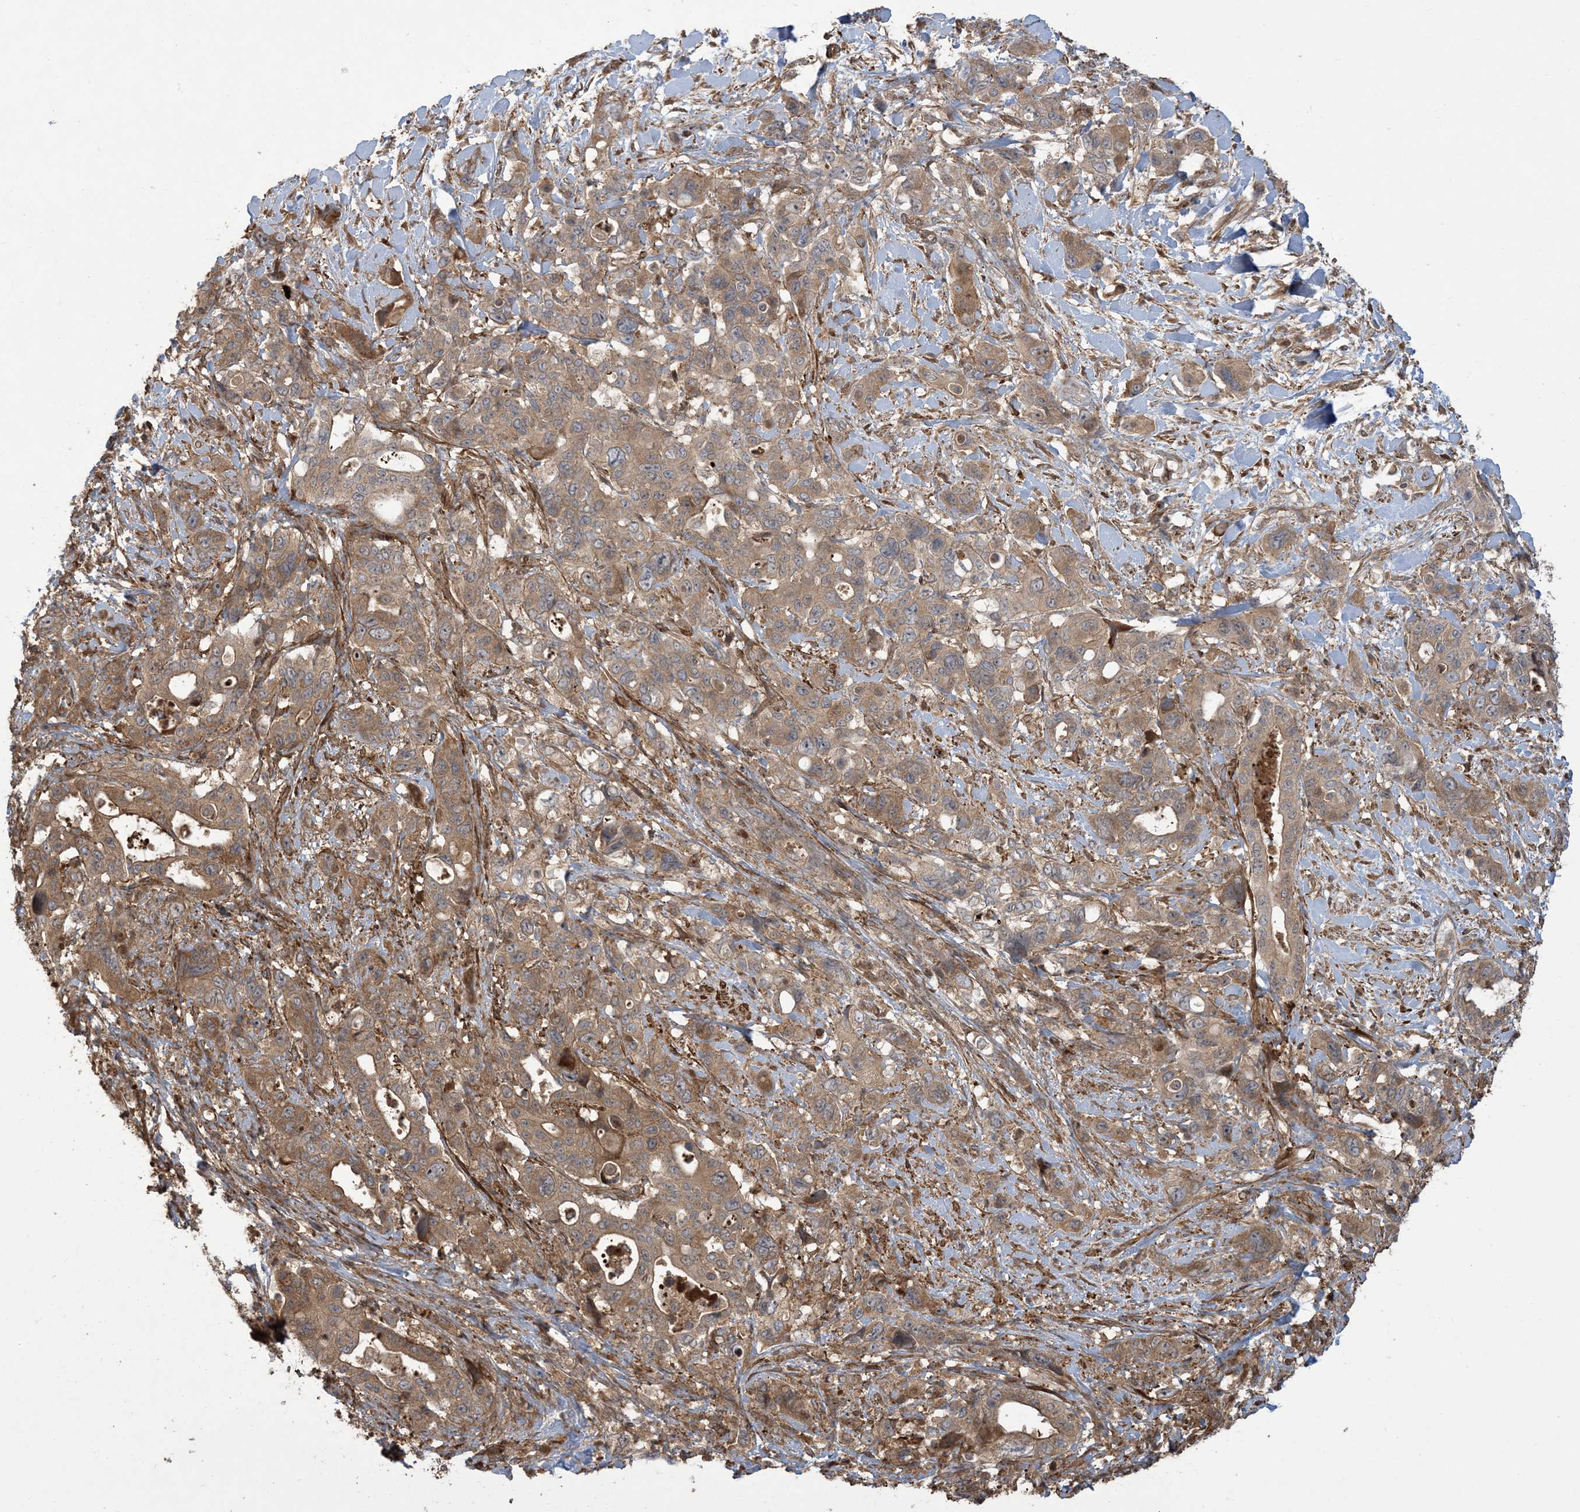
{"staining": {"intensity": "moderate", "quantity": ">75%", "location": "cytoplasmic/membranous"}, "tissue": "pancreatic cancer", "cell_type": "Tumor cells", "image_type": "cancer", "snomed": [{"axis": "morphology", "description": "Adenocarcinoma, NOS"}, {"axis": "topography", "description": "Pancreas"}], "caption": "High-power microscopy captured an immunohistochemistry image of pancreatic adenocarcinoma, revealing moderate cytoplasmic/membranous expression in approximately >75% of tumor cells. (Brightfield microscopy of DAB IHC at high magnification).", "gene": "KLHL18", "patient": {"sex": "male", "age": 46}}